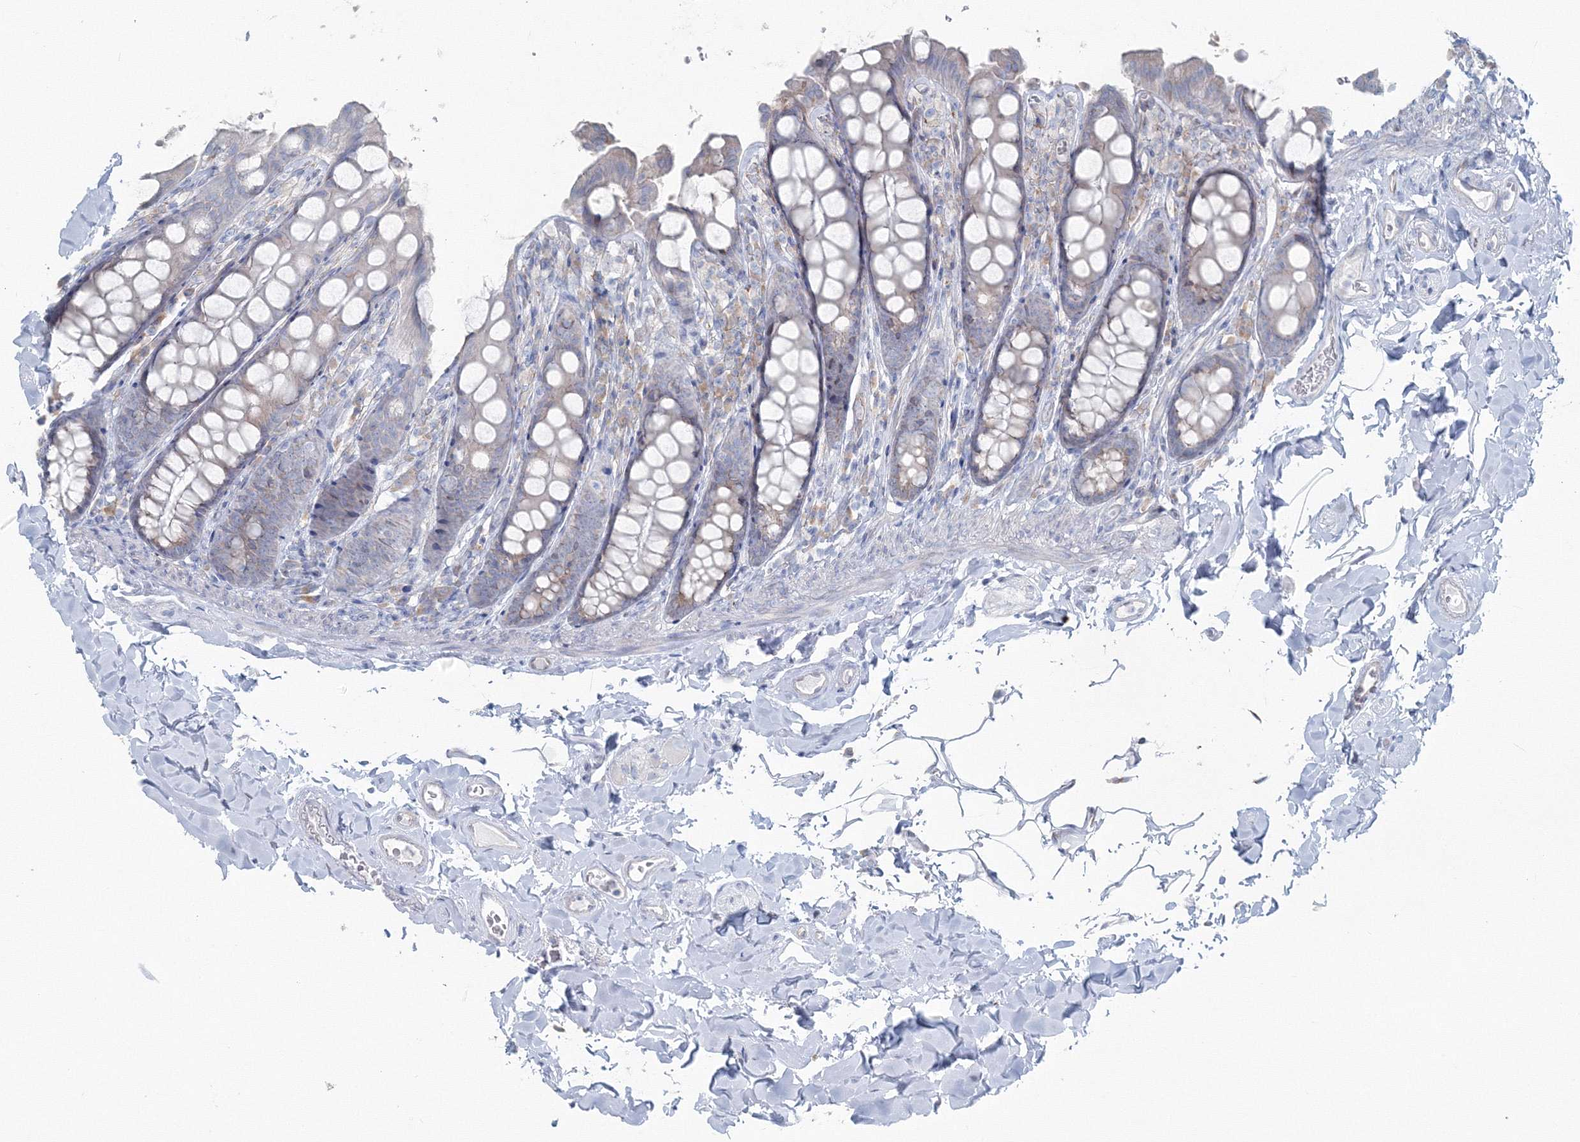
{"staining": {"intensity": "negative", "quantity": "none", "location": "none"}, "tissue": "colon", "cell_type": "Endothelial cells", "image_type": "normal", "snomed": [{"axis": "morphology", "description": "Normal tissue, NOS"}, {"axis": "topography", "description": "Colon"}, {"axis": "topography", "description": "Peripheral nerve tissue"}], "caption": "The immunohistochemistry (IHC) image has no significant positivity in endothelial cells of colon.", "gene": "ENSG00000285283", "patient": {"sex": "female", "age": 61}}